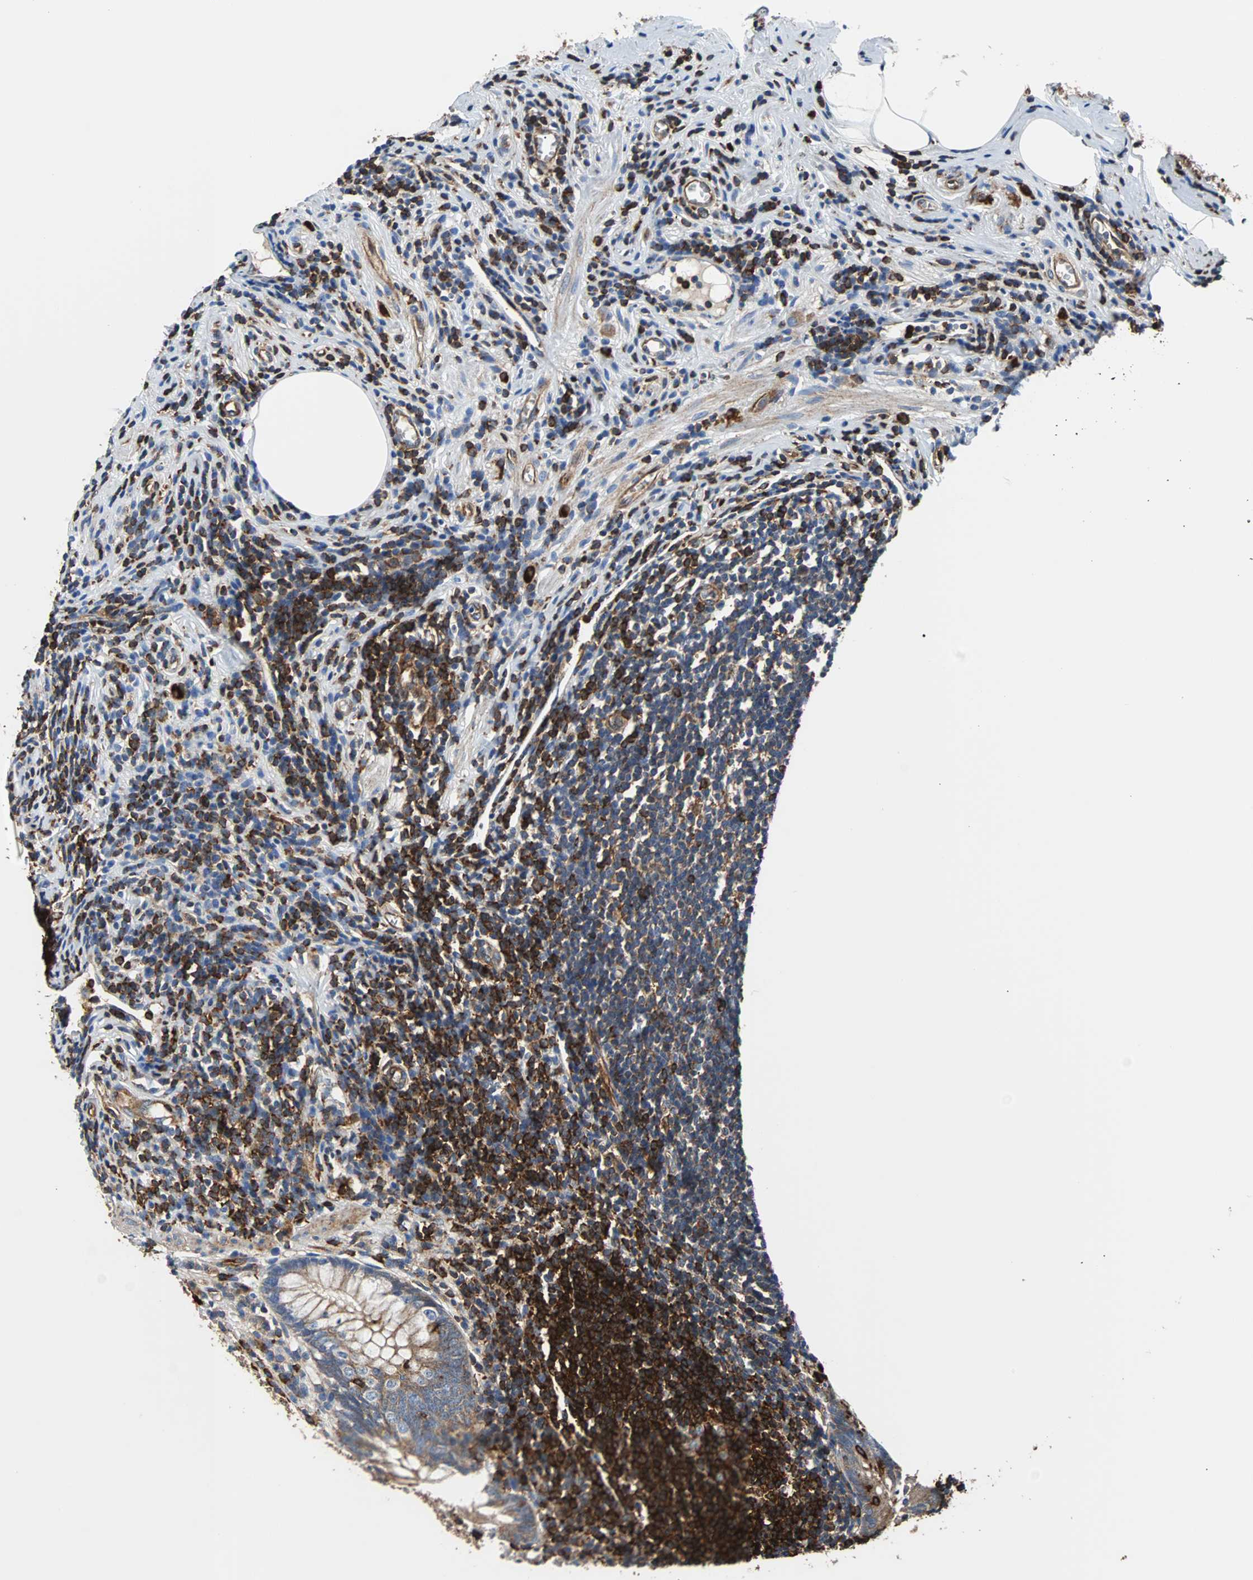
{"staining": {"intensity": "moderate", "quantity": ">75%", "location": "cytoplasmic/membranous"}, "tissue": "appendix", "cell_type": "Glandular cells", "image_type": "normal", "snomed": [{"axis": "morphology", "description": "Normal tissue, NOS"}, {"axis": "topography", "description": "Appendix"}], "caption": "Glandular cells show medium levels of moderate cytoplasmic/membranous positivity in approximately >75% of cells in normal human appendix. The staining was performed using DAB (3,3'-diaminobenzidine) to visualize the protein expression in brown, while the nuclei were stained in blue with hematoxylin (Magnification: 20x).", "gene": "PLCG2", "patient": {"sex": "female", "age": 50}}